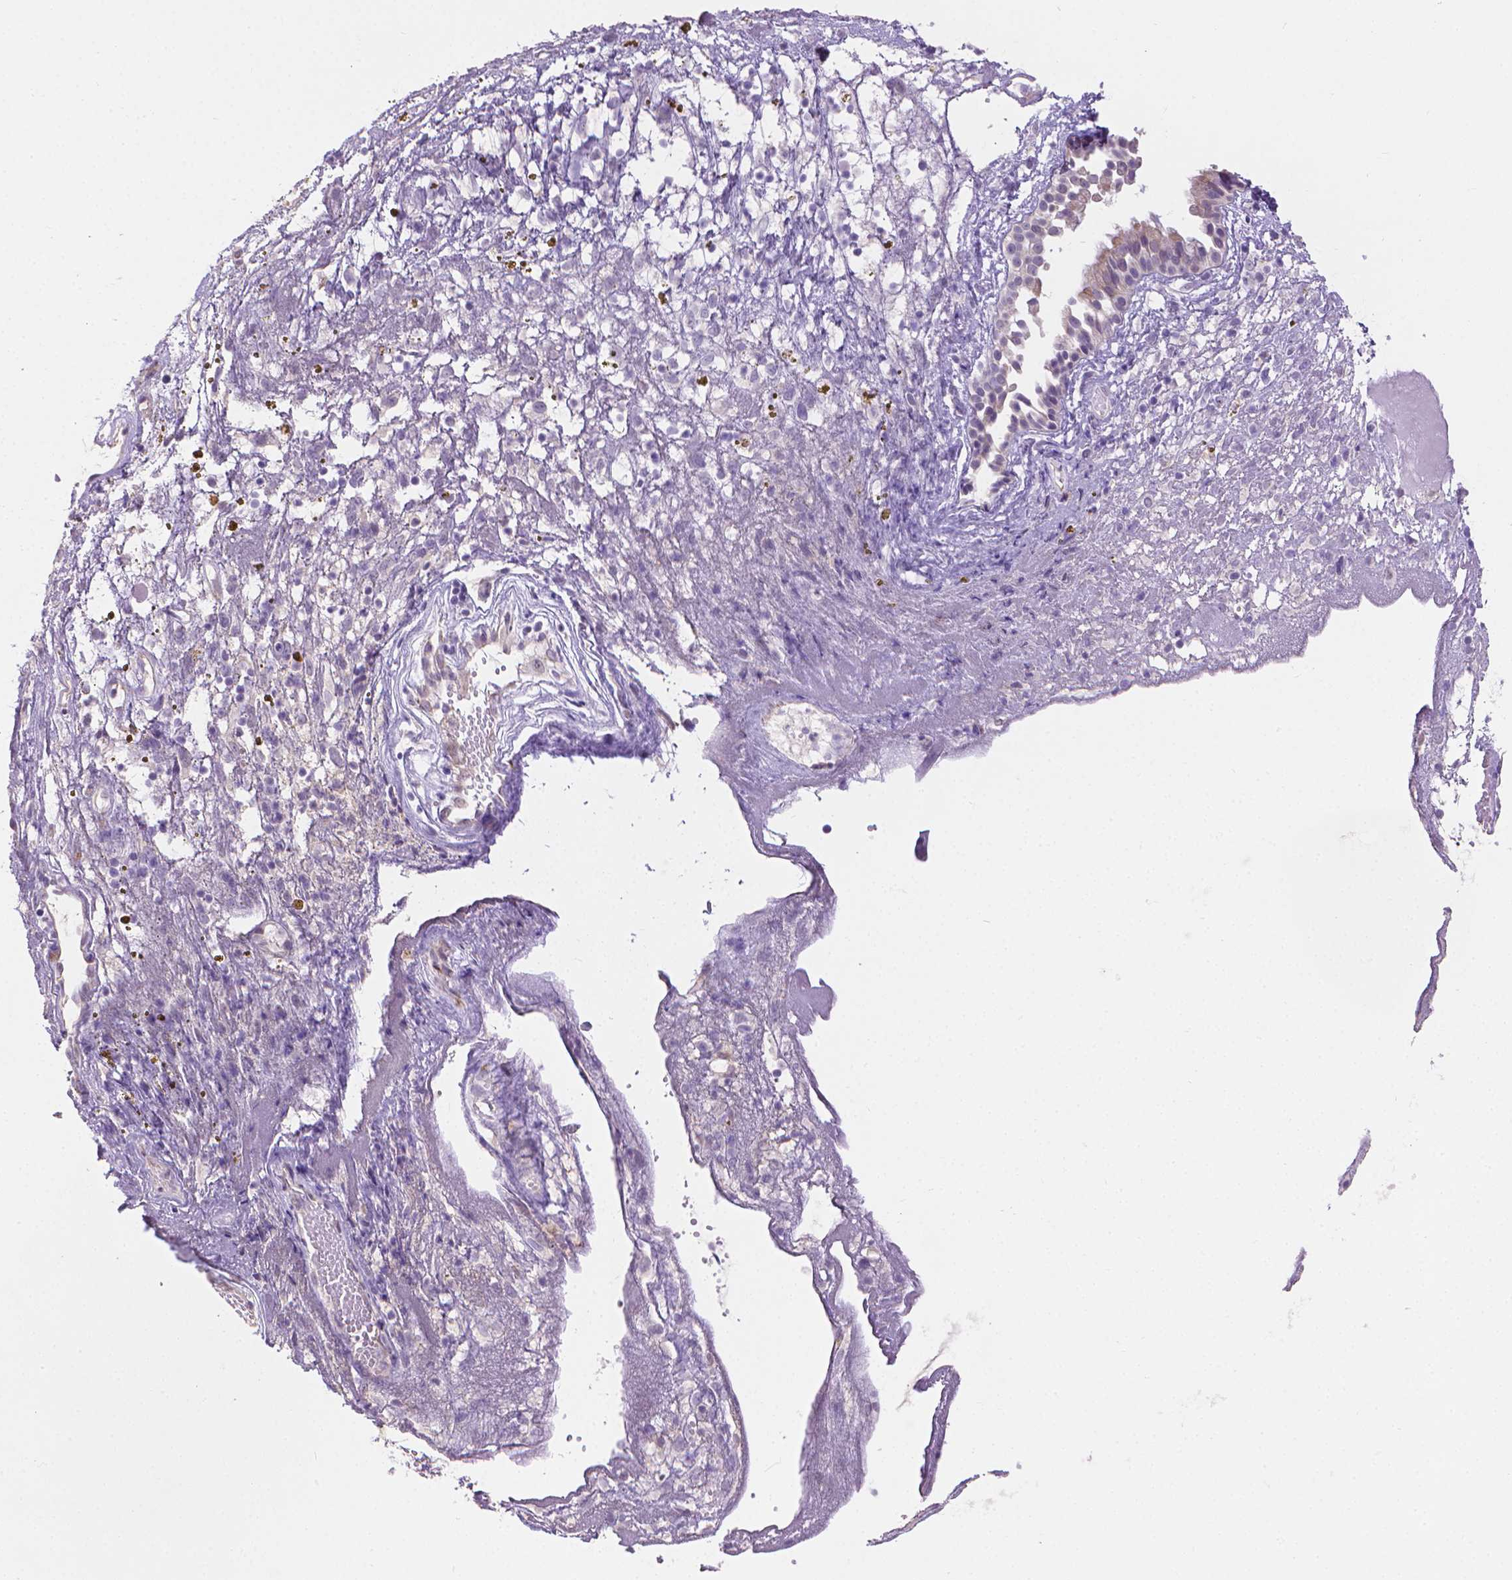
{"staining": {"intensity": "weak", "quantity": "<25%", "location": "cytoplasmic/membranous"}, "tissue": "nasopharynx", "cell_type": "Respiratory epithelial cells", "image_type": "normal", "snomed": [{"axis": "morphology", "description": "Normal tissue, NOS"}, {"axis": "topography", "description": "Nasopharynx"}], "caption": "IHC histopathology image of benign nasopharynx stained for a protein (brown), which exhibits no expression in respiratory epithelial cells. The staining was performed using DAB to visualize the protein expression in brown, while the nuclei were stained in blue with hematoxylin (Magnification: 20x).", "gene": "GSDMA", "patient": {"sex": "male", "age": 24}}